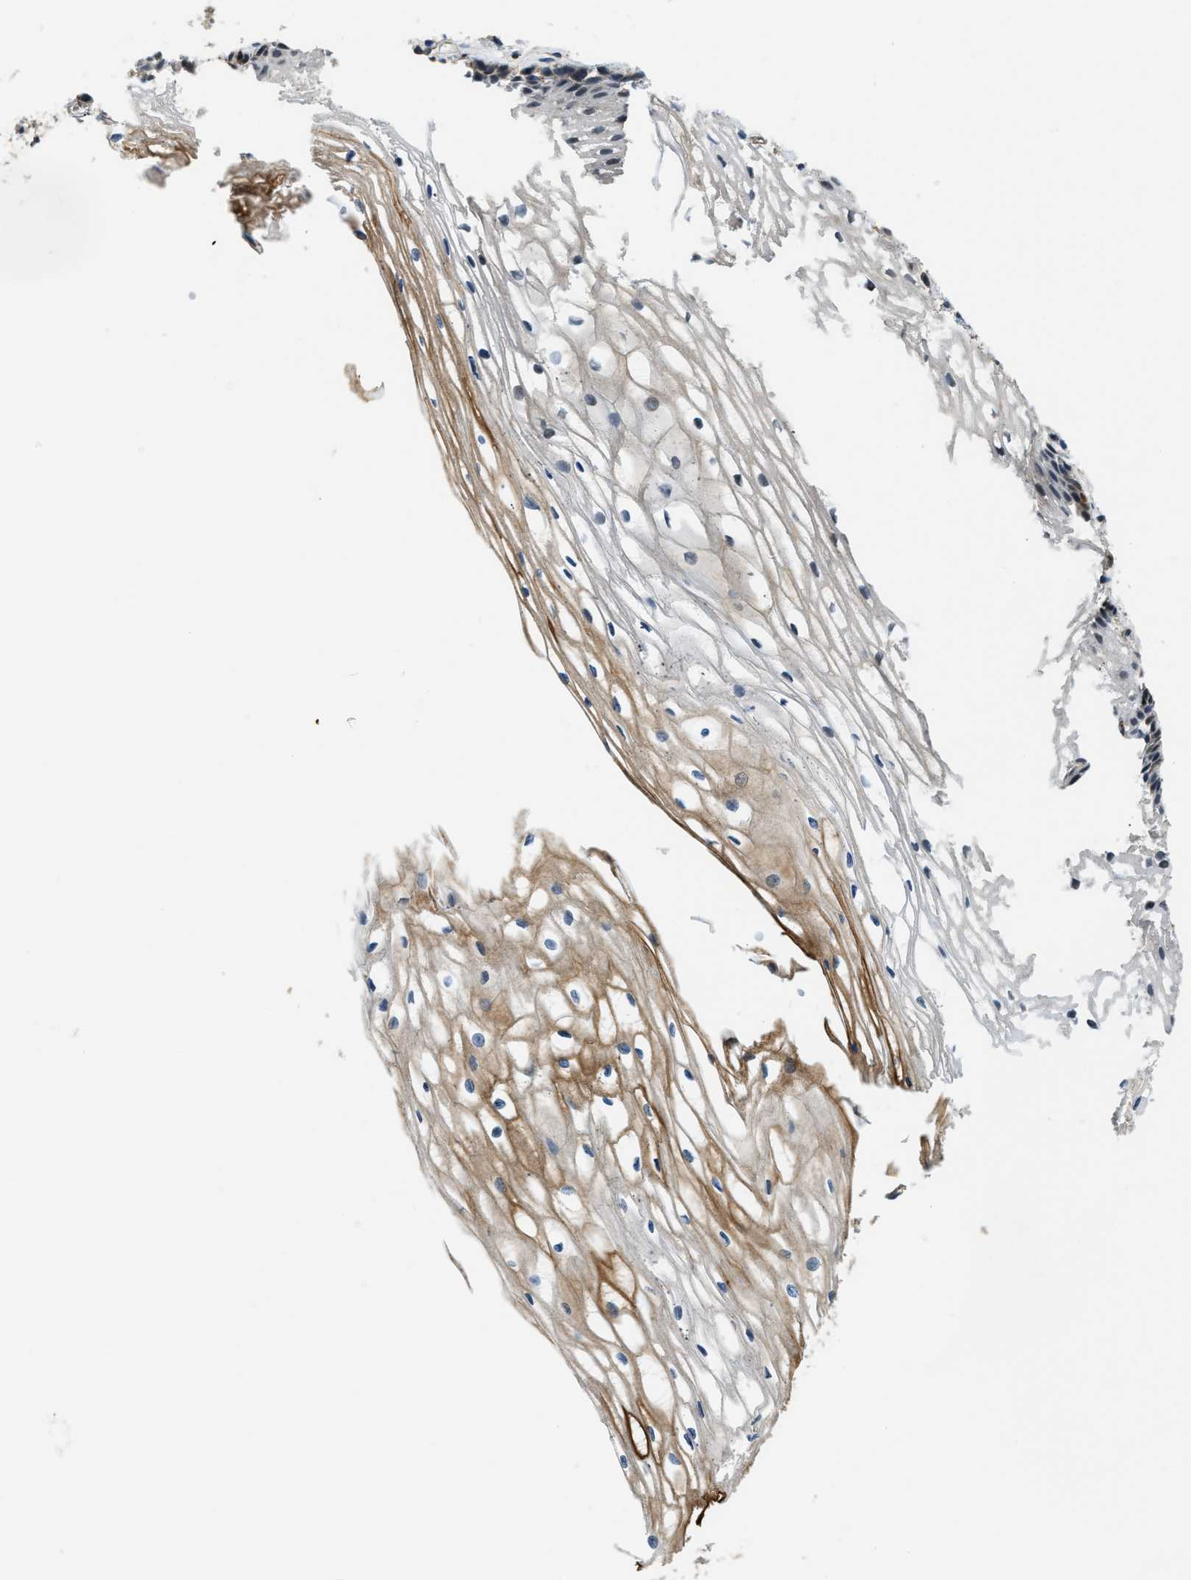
{"staining": {"intensity": "moderate", "quantity": ">75%", "location": "cytoplasmic/membranous"}, "tissue": "cervix", "cell_type": "Glandular cells", "image_type": "normal", "snomed": [{"axis": "morphology", "description": "Normal tissue, NOS"}, {"axis": "topography", "description": "Cervix"}], "caption": "Immunohistochemical staining of benign human cervix demonstrates medium levels of moderate cytoplasmic/membranous expression in about >75% of glandular cells.", "gene": "STARD3NL", "patient": {"sex": "female", "age": 77}}